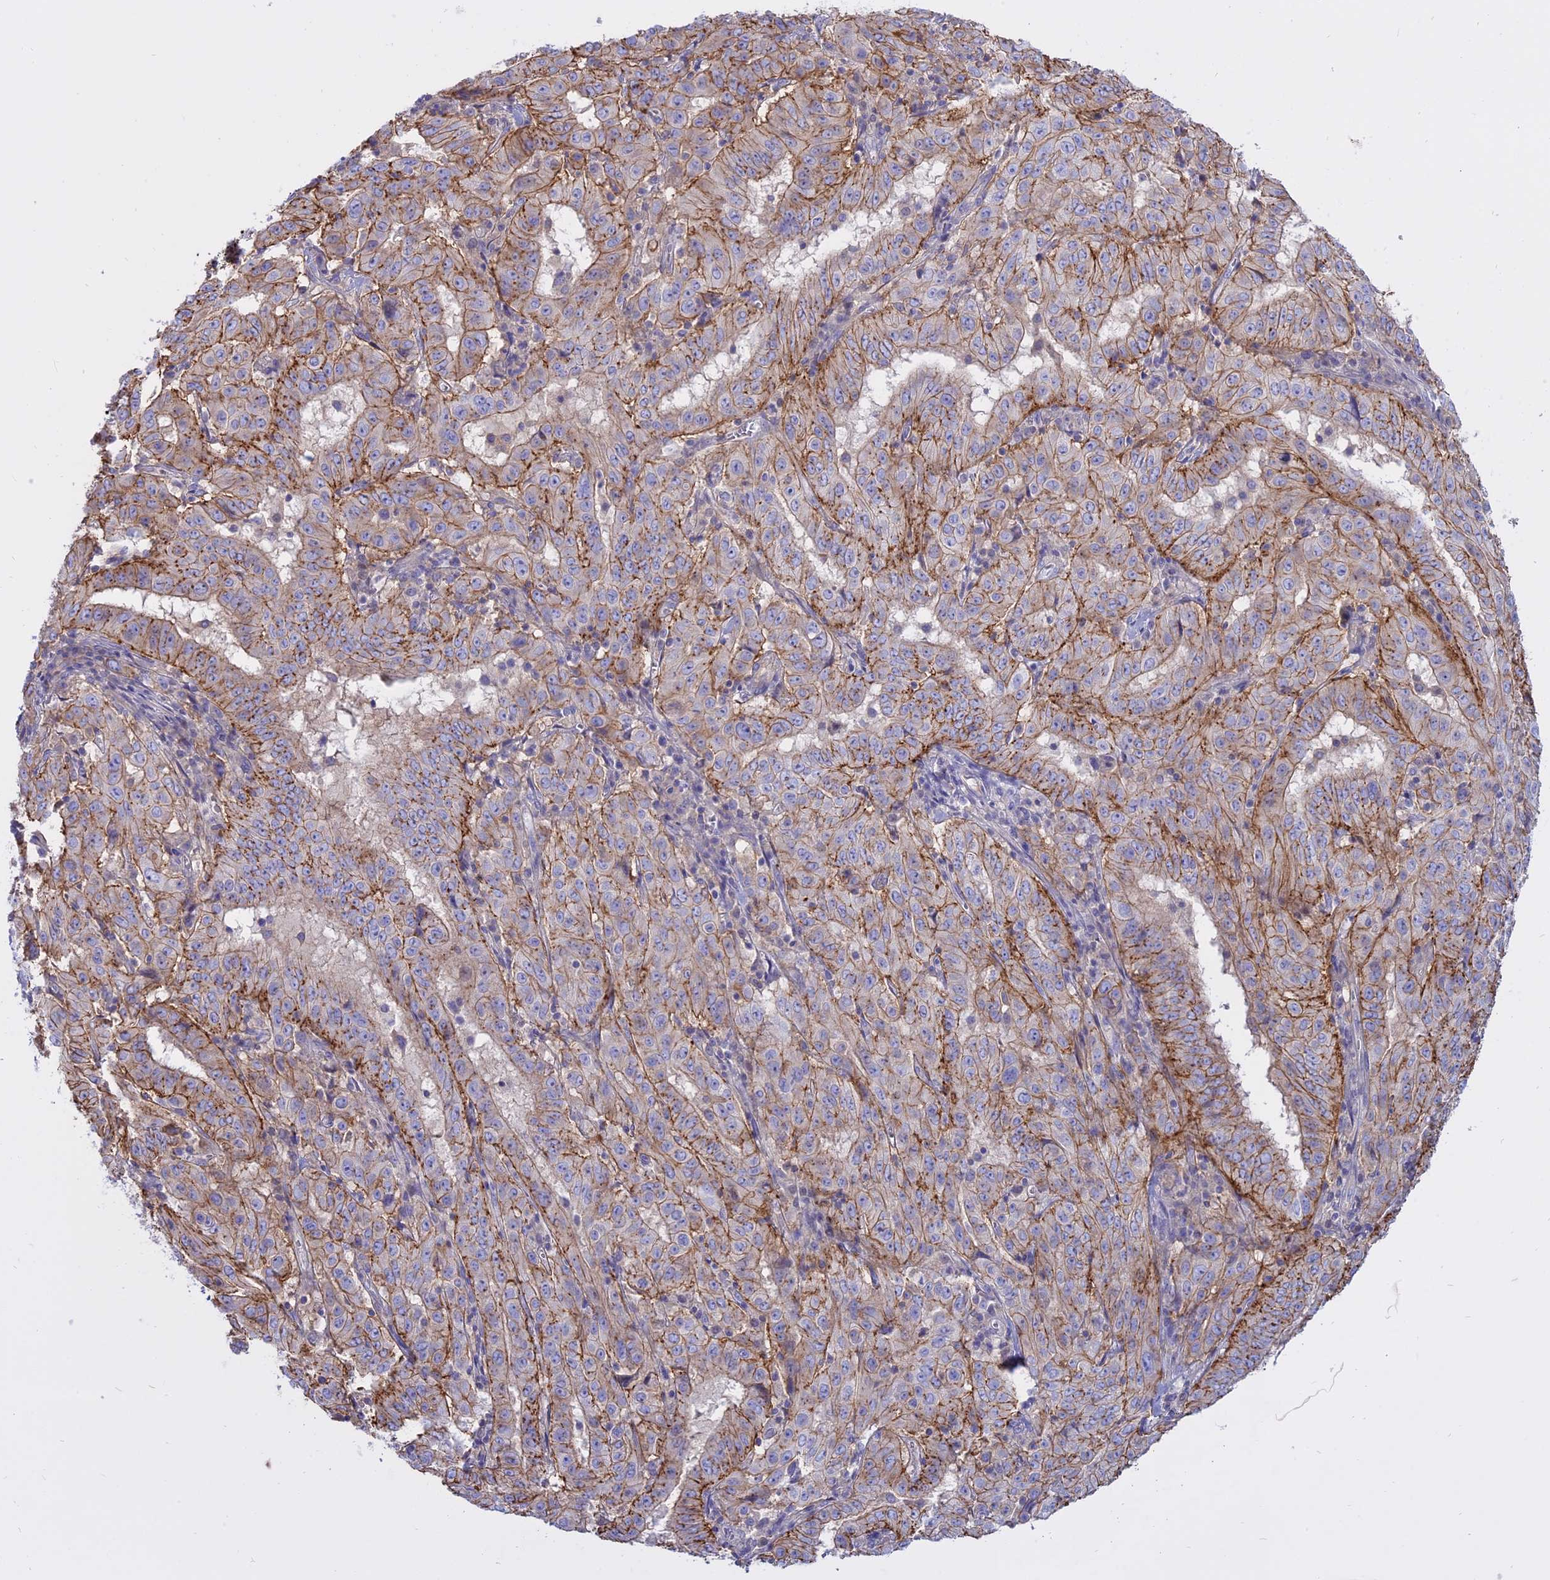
{"staining": {"intensity": "moderate", "quantity": "25%-75%", "location": "cytoplasmic/membranous"}, "tissue": "pancreatic cancer", "cell_type": "Tumor cells", "image_type": "cancer", "snomed": [{"axis": "morphology", "description": "Adenocarcinoma, NOS"}, {"axis": "topography", "description": "Pancreas"}], "caption": "DAB (3,3'-diaminobenzidine) immunohistochemical staining of adenocarcinoma (pancreatic) reveals moderate cytoplasmic/membranous protein expression in about 25%-75% of tumor cells. (DAB (3,3'-diaminobenzidine) = brown stain, brightfield microscopy at high magnification).", "gene": "AHCYL1", "patient": {"sex": "male", "age": 63}}